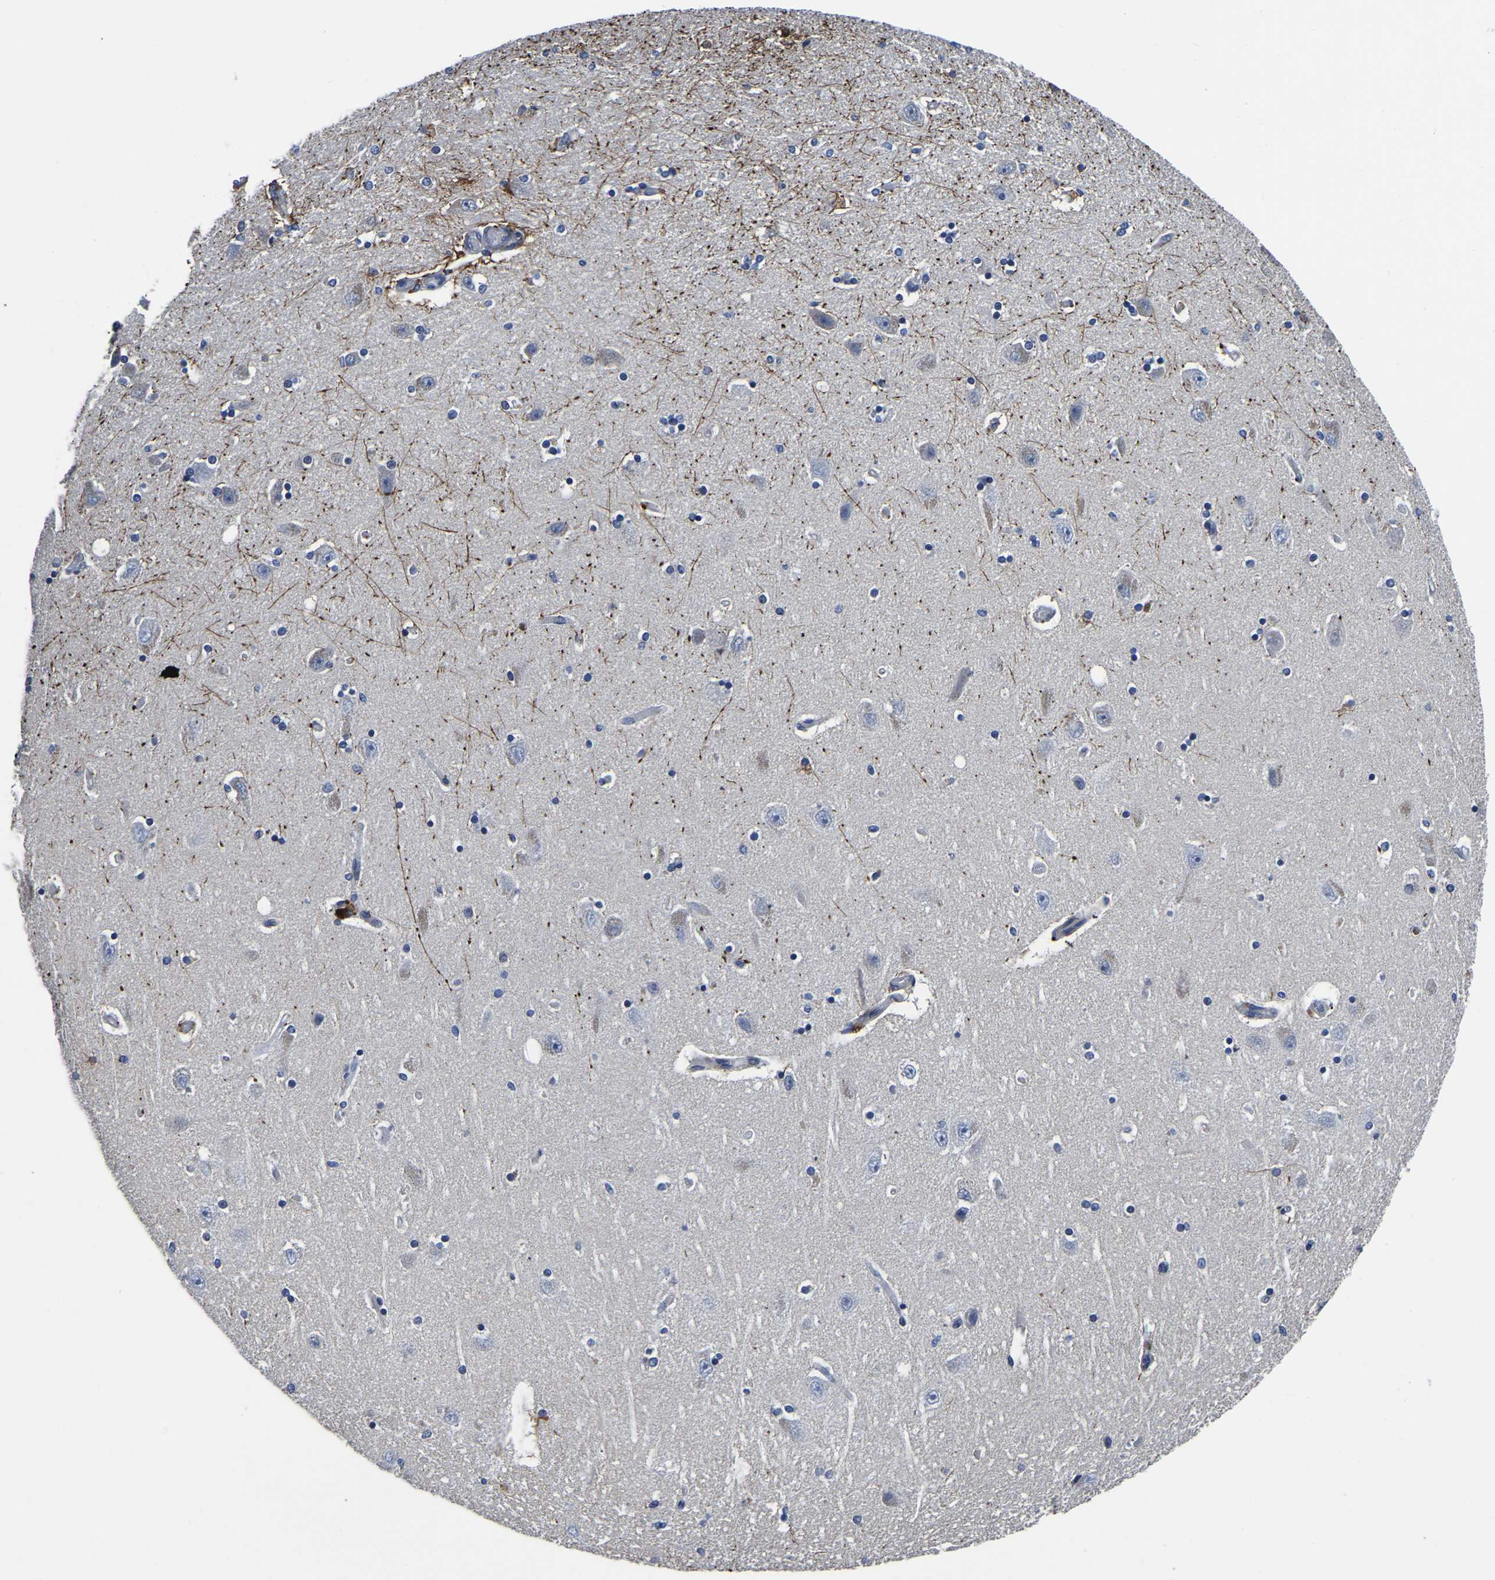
{"staining": {"intensity": "strong", "quantity": "<25%", "location": "cytoplasmic/membranous"}, "tissue": "hippocampus", "cell_type": "Glial cells", "image_type": "normal", "snomed": [{"axis": "morphology", "description": "Normal tissue, NOS"}, {"axis": "topography", "description": "Hippocampus"}], "caption": "A high-resolution histopathology image shows IHC staining of benign hippocampus, which displays strong cytoplasmic/membranous positivity in about <25% of glial cells.", "gene": "PDLIM7", "patient": {"sex": "female", "age": 54}}